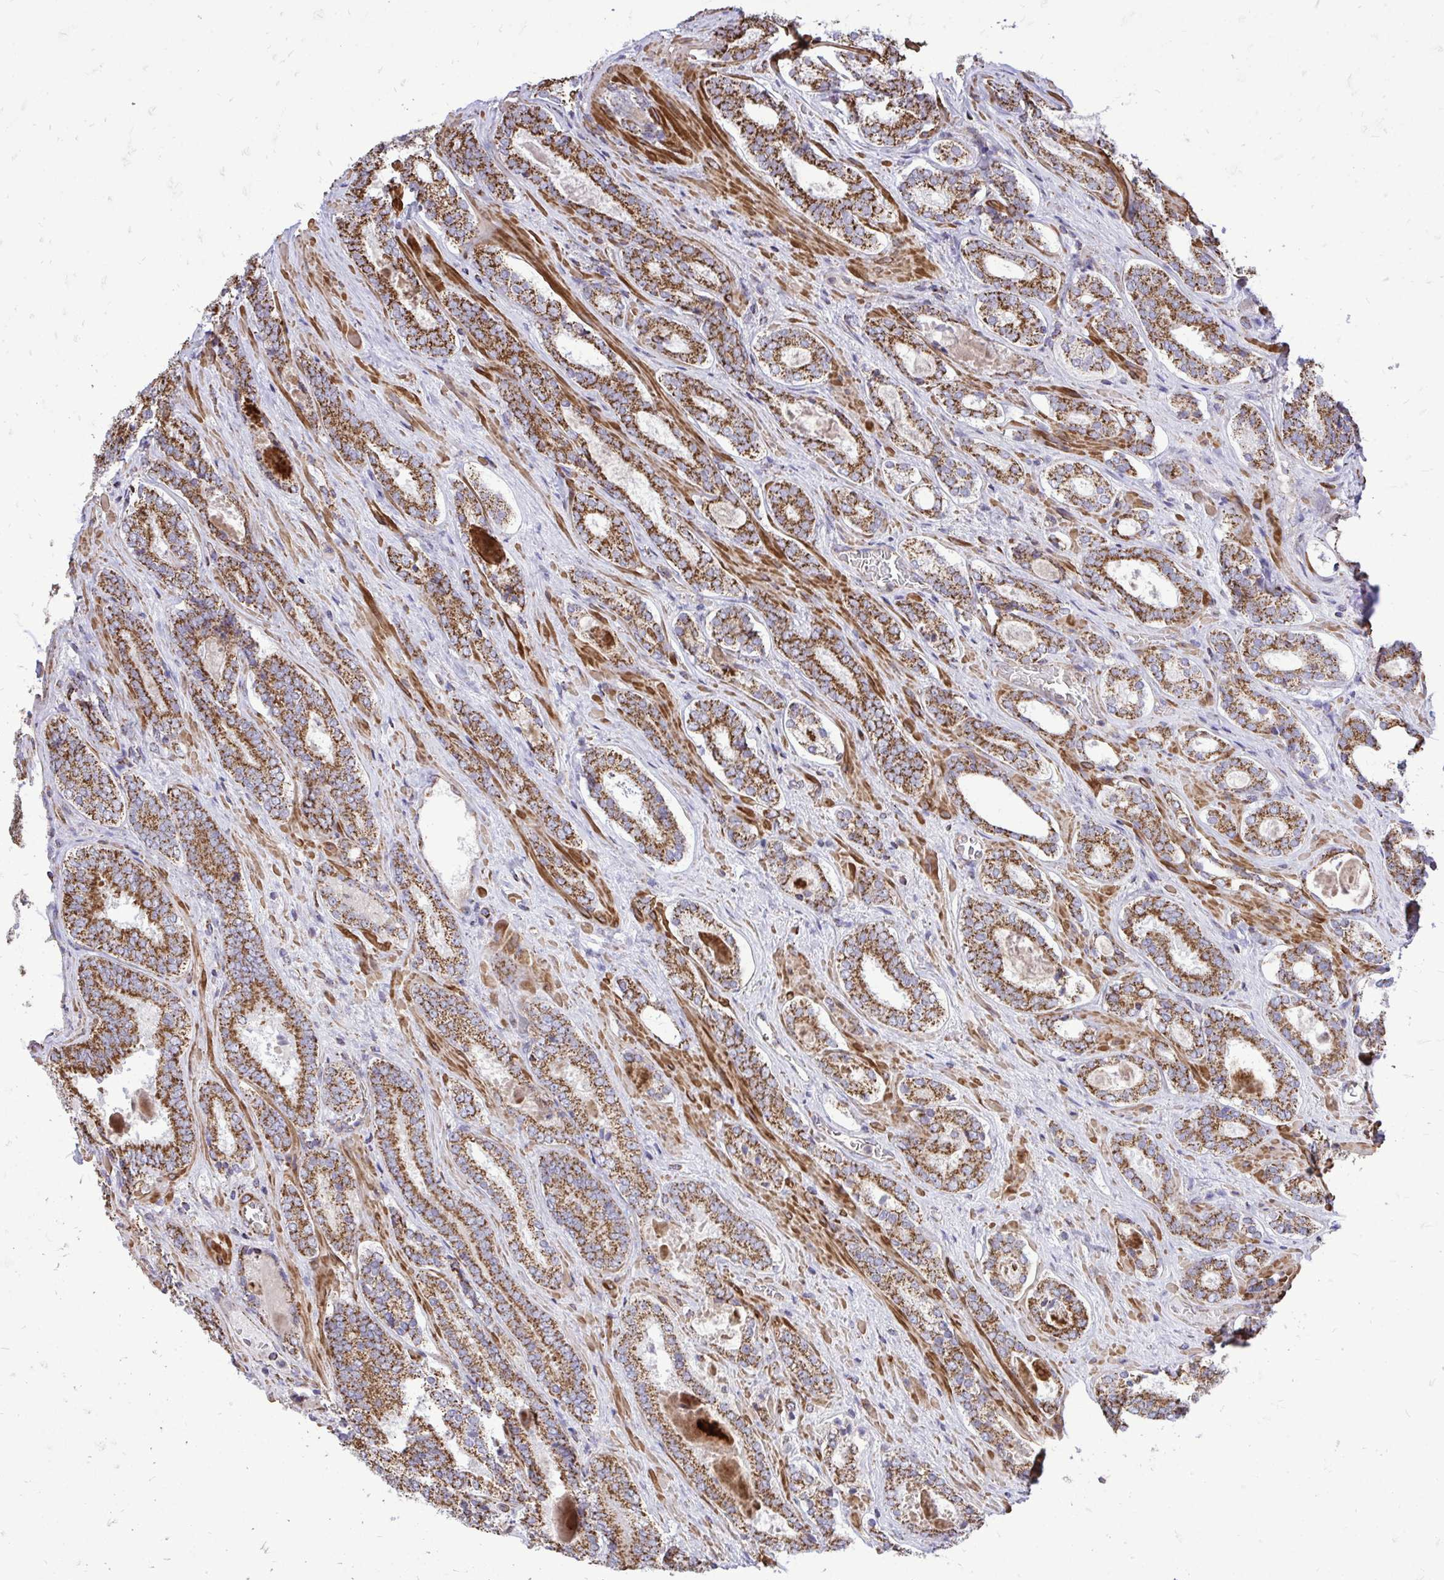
{"staining": {"intensity": "moderate", "quantity": ">75%", "location": "cytoplasmic/membranous"}, "tissue": "prostate cancer", "cell_type": "Tumor cells", "image_type": "cancer", "snomed": [{"axis": "morphology", "description": "Adenocarcinoma, Low grade"}, {"axis": "topography", "description": "Prostate"}], "caption": "DAB immunohistochemical staining of prostate cancer (adenocarcinoma (low-grade)) reveals moderate cytoplasmic/membranous protein positivity in approximately >75% of tumor cells.", "gene": "UBE2C", "patient": {"sex": "male", "age": 62}}